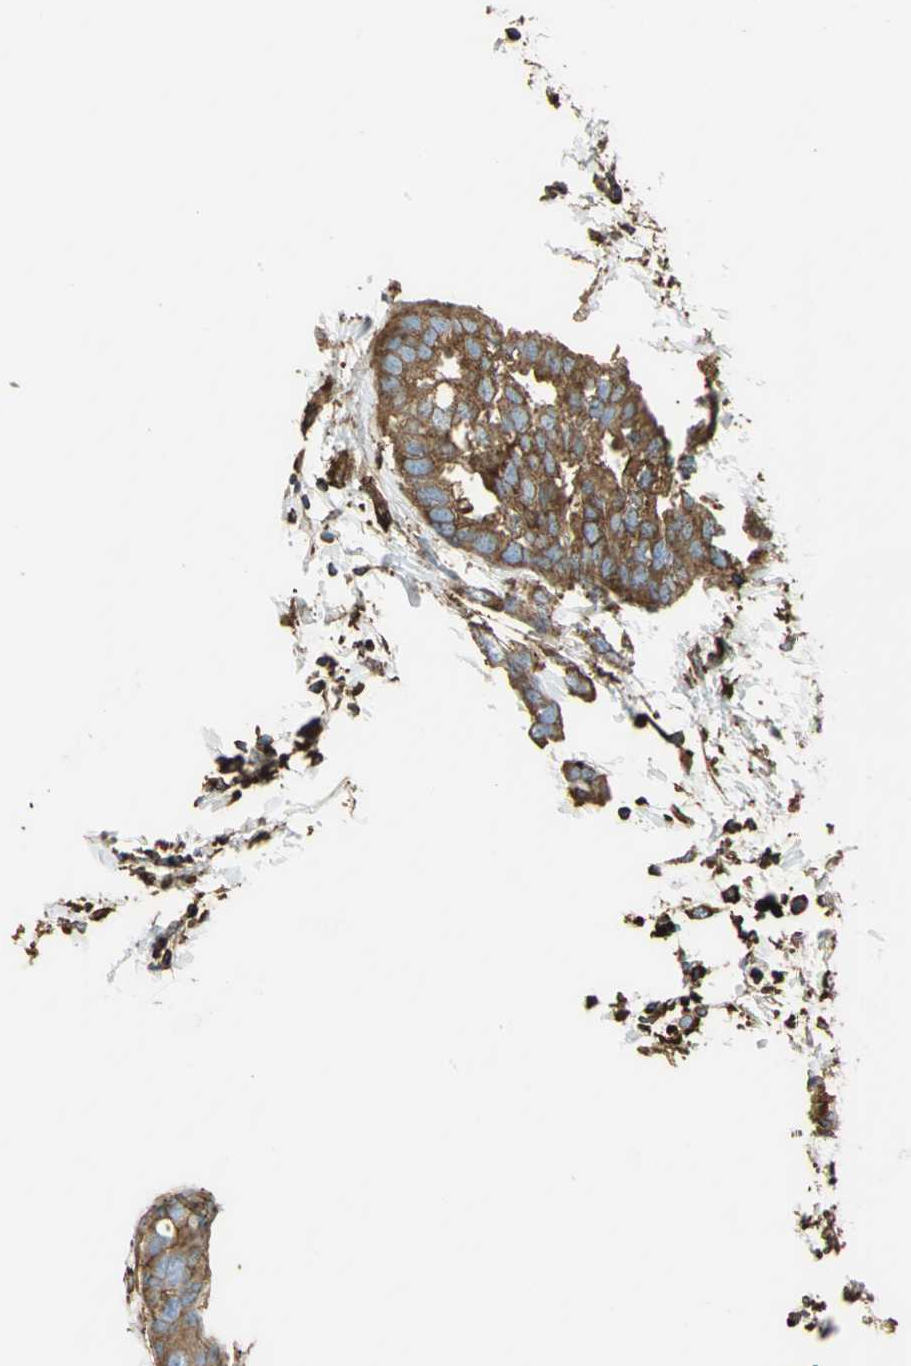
{"staining": {"intensity": "strong", "quantity": ">75%", "location": "cytoplasmic/membranous"}, "tissue": "breast cancer", "cell_type": "Tumor cells", "image_type": "cancer", "snomed": [{"axis": "morphology", "description": "Normal tissue, NOS"}, {"axis": "morphology", "description": "Duct carcinoma"}, {"axis": "topography", "description": "Breast"}], "caption": "Protein staining demonstrates strong cytoplasmic/membranous expression in about >75% of tumor cells in breast infiltrating ductal carcinoma. Using DAB (brown) and hematoxylin (blue) stains, captured at high magnification using brightfield microscopy.", "gene": "TLN1", "patient": {"sex": "female", "age": 50}}